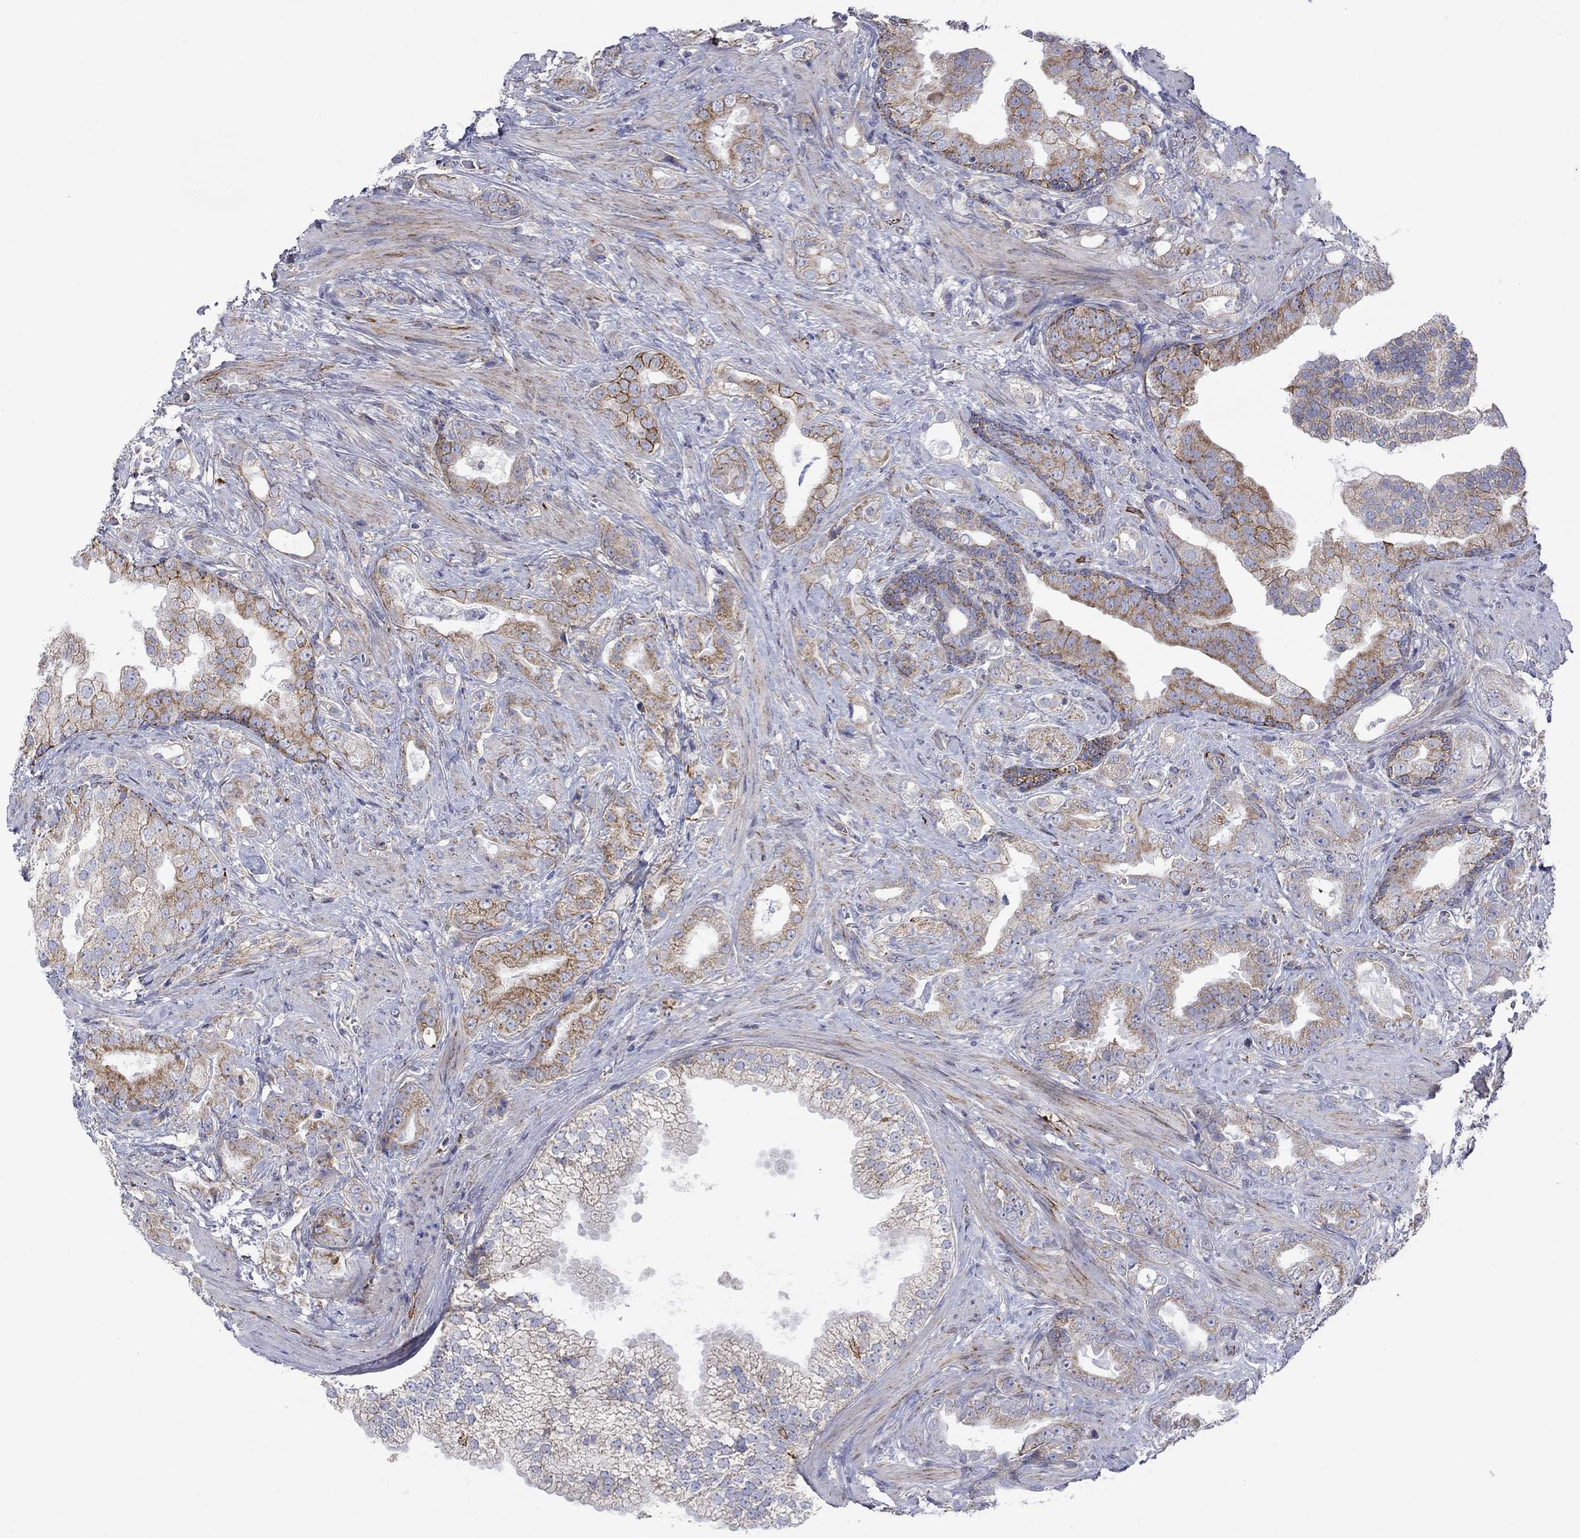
{"staining": {"intensity": "moderate", "quantity": "25%-75%", "location": "cytoplasmic/membranous"}, "tissue": "prostate cancer", "cell_type": "Tumor cells", "image_type": "cancer", "snomed": [{"axis": "morphology", "description": "Adenocarcinoma, NOS"}, {"axis": "topography", "description": "Prostate"}], "caption": "Adenocarcinoma (prostate) was stained to show a protein in brown. There is medium levels of moderate cytoplasmic/membranous staining in about 25%-75% of tumor cells.", "gene": "CISD1", "patient": {"sex": "male", "age": 57}}